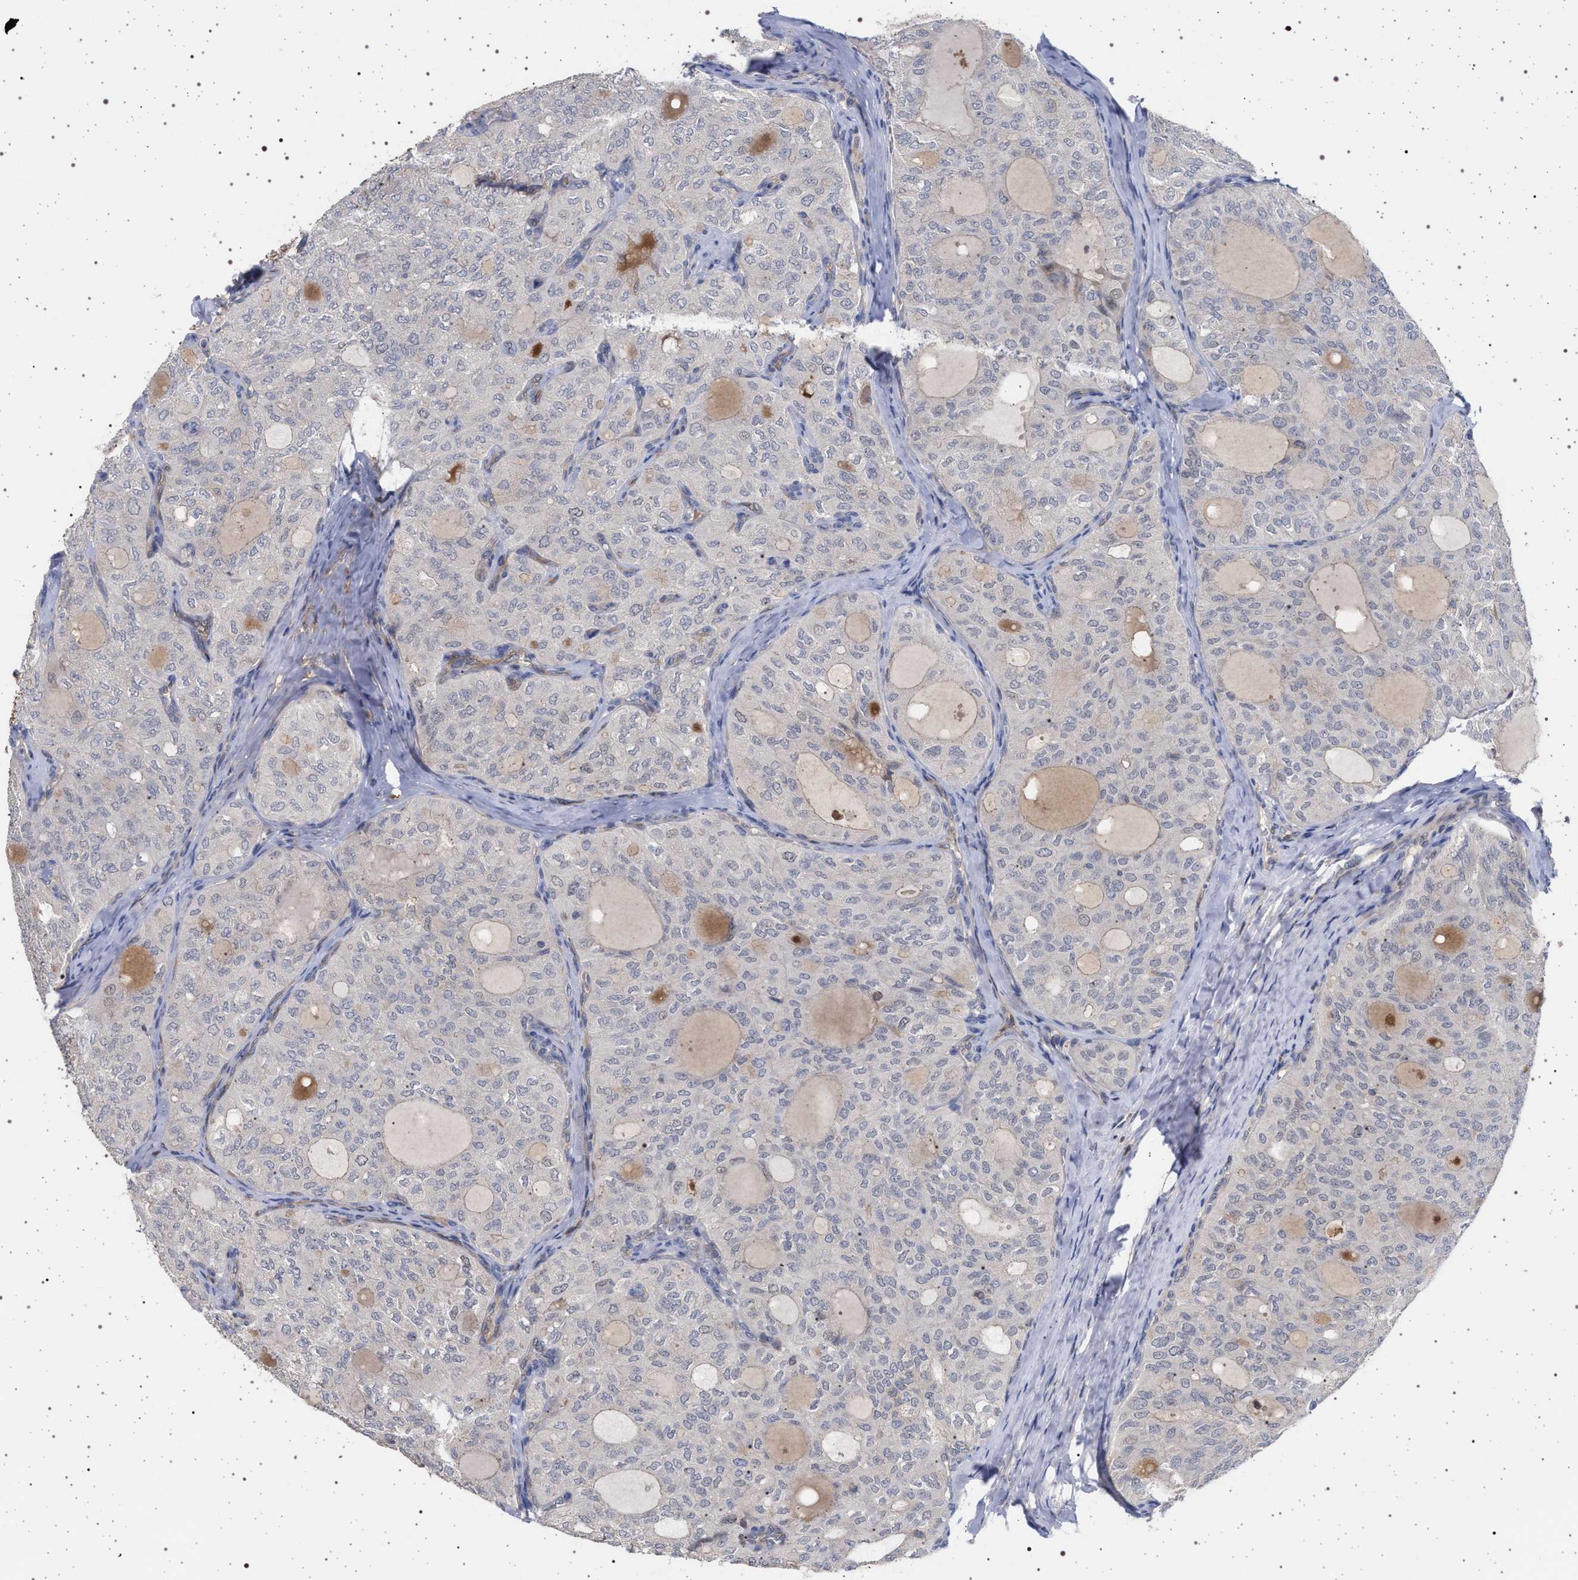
{"staining": {"intensity": "negative", "quantity": "none", "location": "none"}, "tissue": "thyroid cancer", "cell_type": "Tumor cells", "image_type": "cancer", "snomed": [{"axis": "morphology", "description": "Follicular adenoma carcinoma, NOS"}, {"axis": "topography", "description": "Thyroid gland"}], "caption": "Protein analysis of thyroid cancer displays no significant positivity in tumor cells.", "gene": "RBM48", "patient": {"sex": "male", "age": 75}}